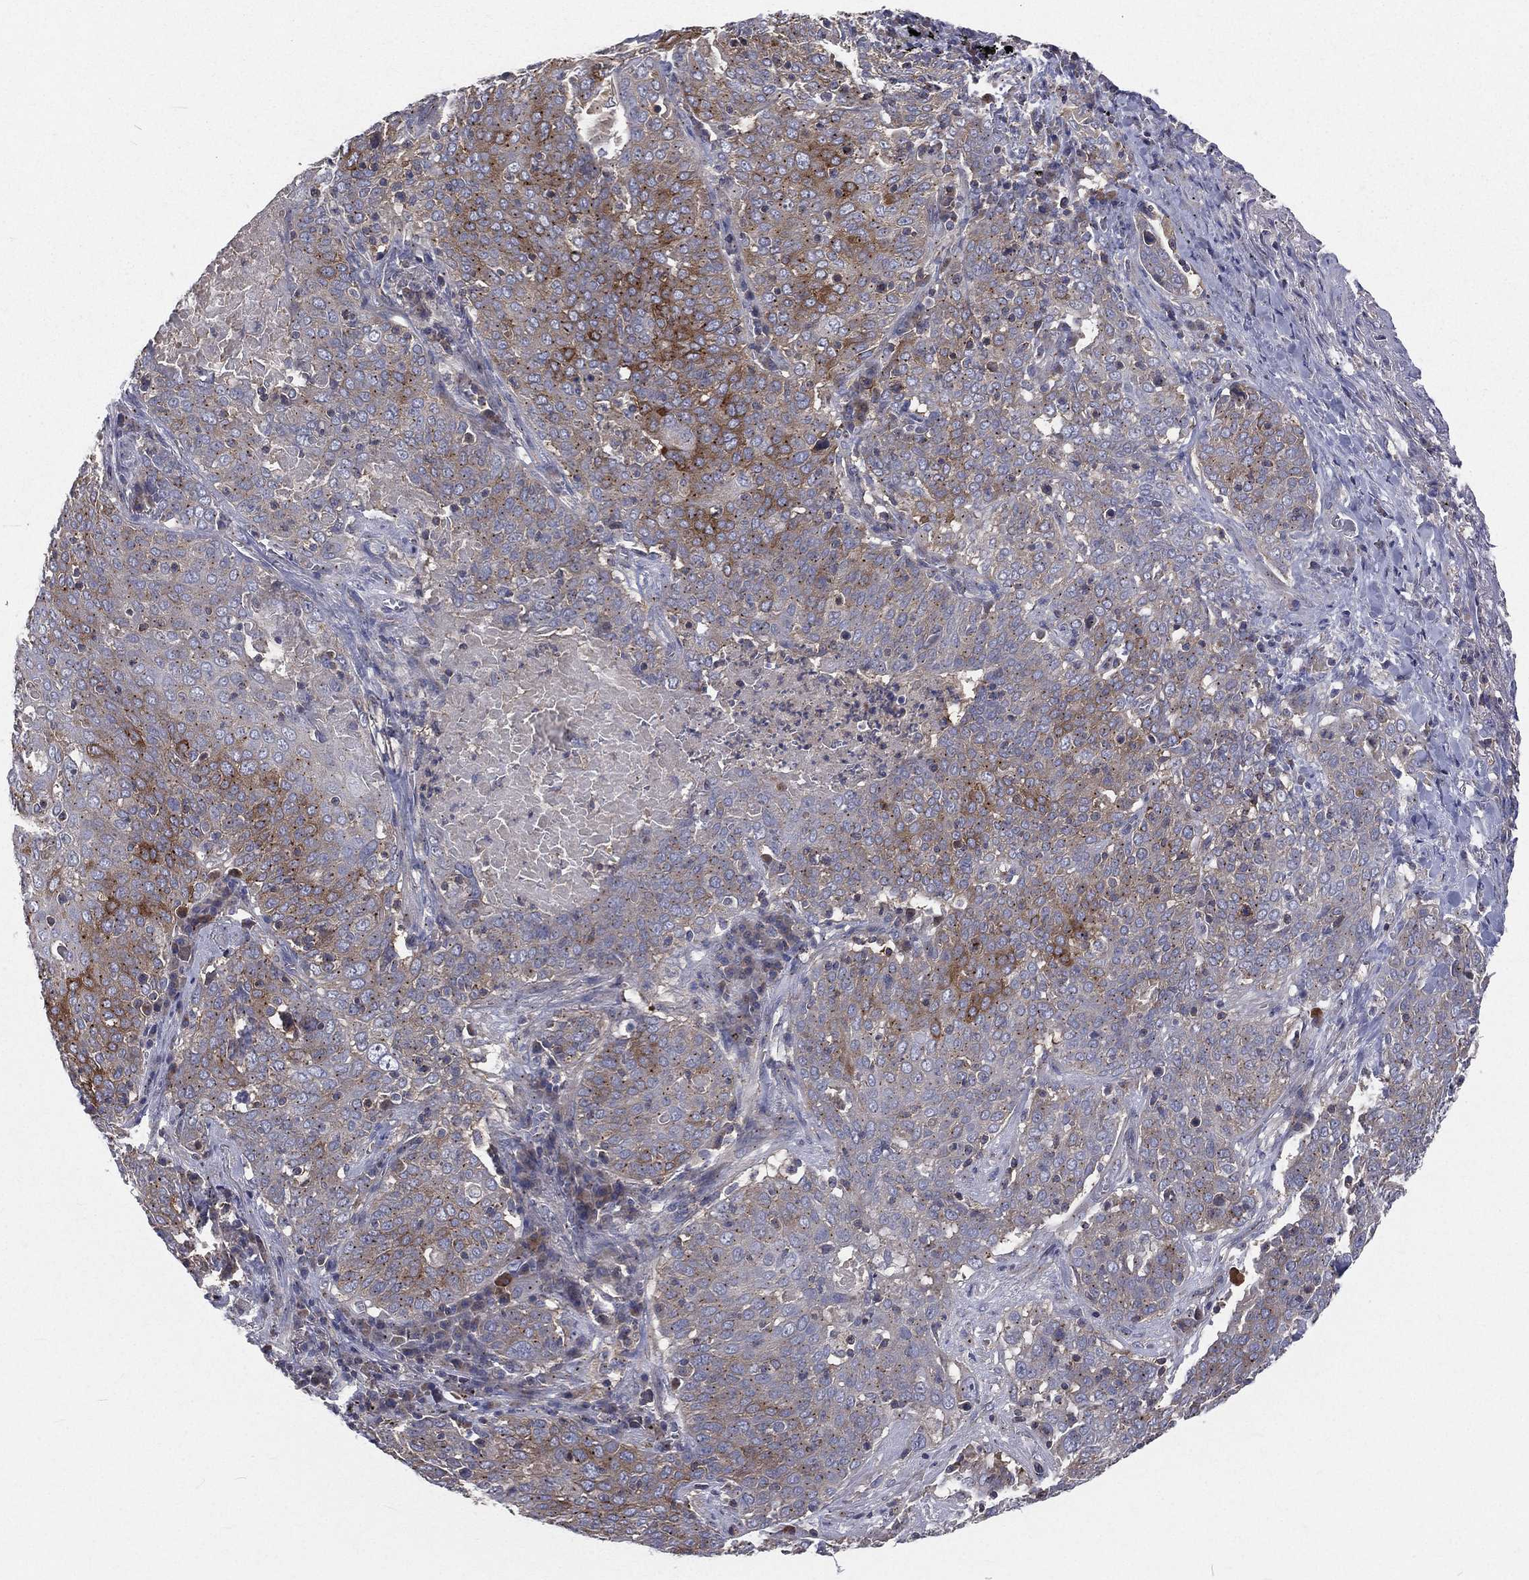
{"staining": {"intensity": "moderate", "quantity": "<25%", "location": "cytoplasmic/membranous"}, "tissue": "lung cancer", "cell_type": "Tumor cells", "image_type": "cancer", "snomed": [{"axis": "morphology", "description": "Squamous cell carcinoma, NOS"}, {"axis": "topography", "description": "Lung"}], "caption": "IHC of squamous cell carcinoma (lung) displays low levels of moderate cytoplasmic/membranous staining in about <25% of tumor cells. The protein of interest is shown in brown color, while the nuclei are stained blue.", "gene": "CROCC", "patient": {"sex": "male", "age": 82}}